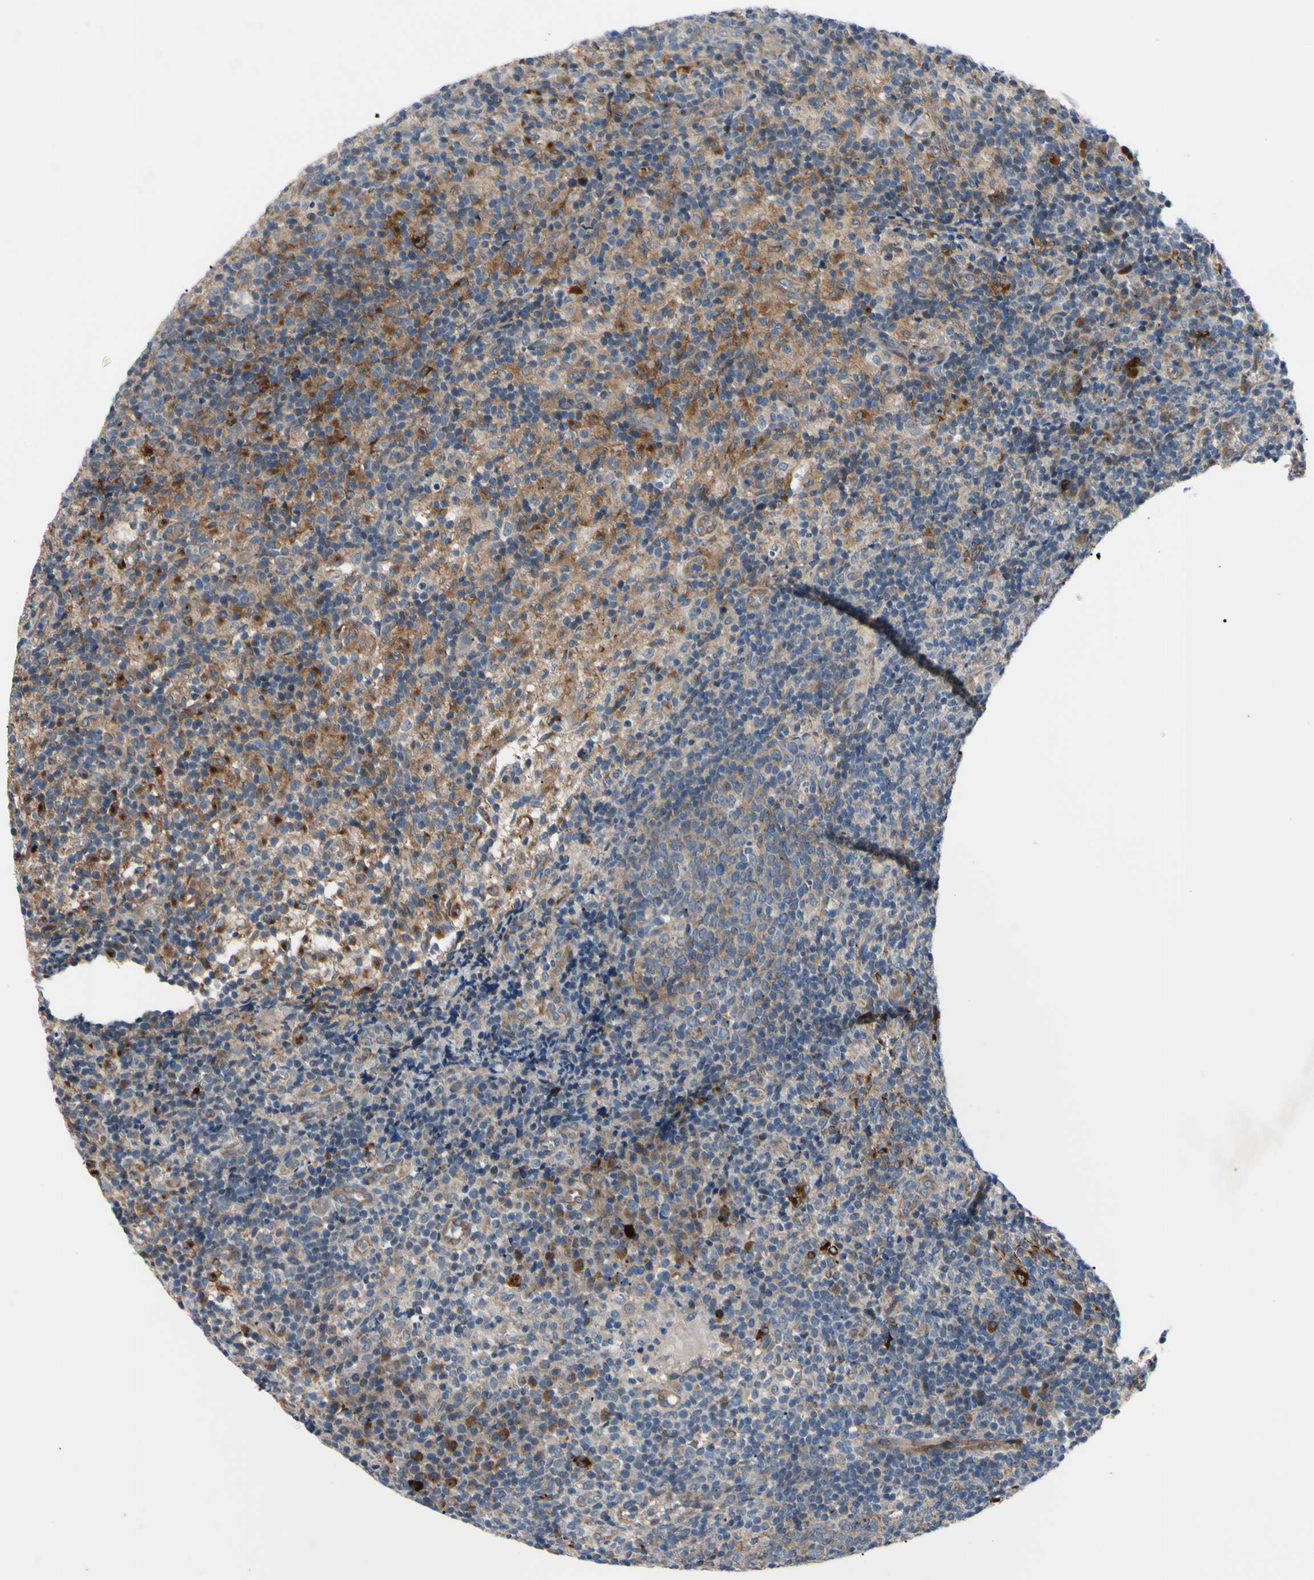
{"staining": {"intensity": "moderate", "quantity": ">75%", "location": "cytoplasmic/membranous"}, "tissue": "lymph node", "cell_type": "Germinal center cells", "image_type": "normal", "snomed": [{"axis": "morphology", "description": "Normal tissue, NOS"}, {"axis": "morphology", "description": "Inflammation, NOS"}, {"axis": "topography", "description": "Lymph node"}], "caption": "Lymph node stained with a brown dye exhibits moderate cytoplasmic/membranous positive positivity in about >75% of germinal center cells.", "gene": "SVIL", "patient": {"sex": "male", "age": 55}}